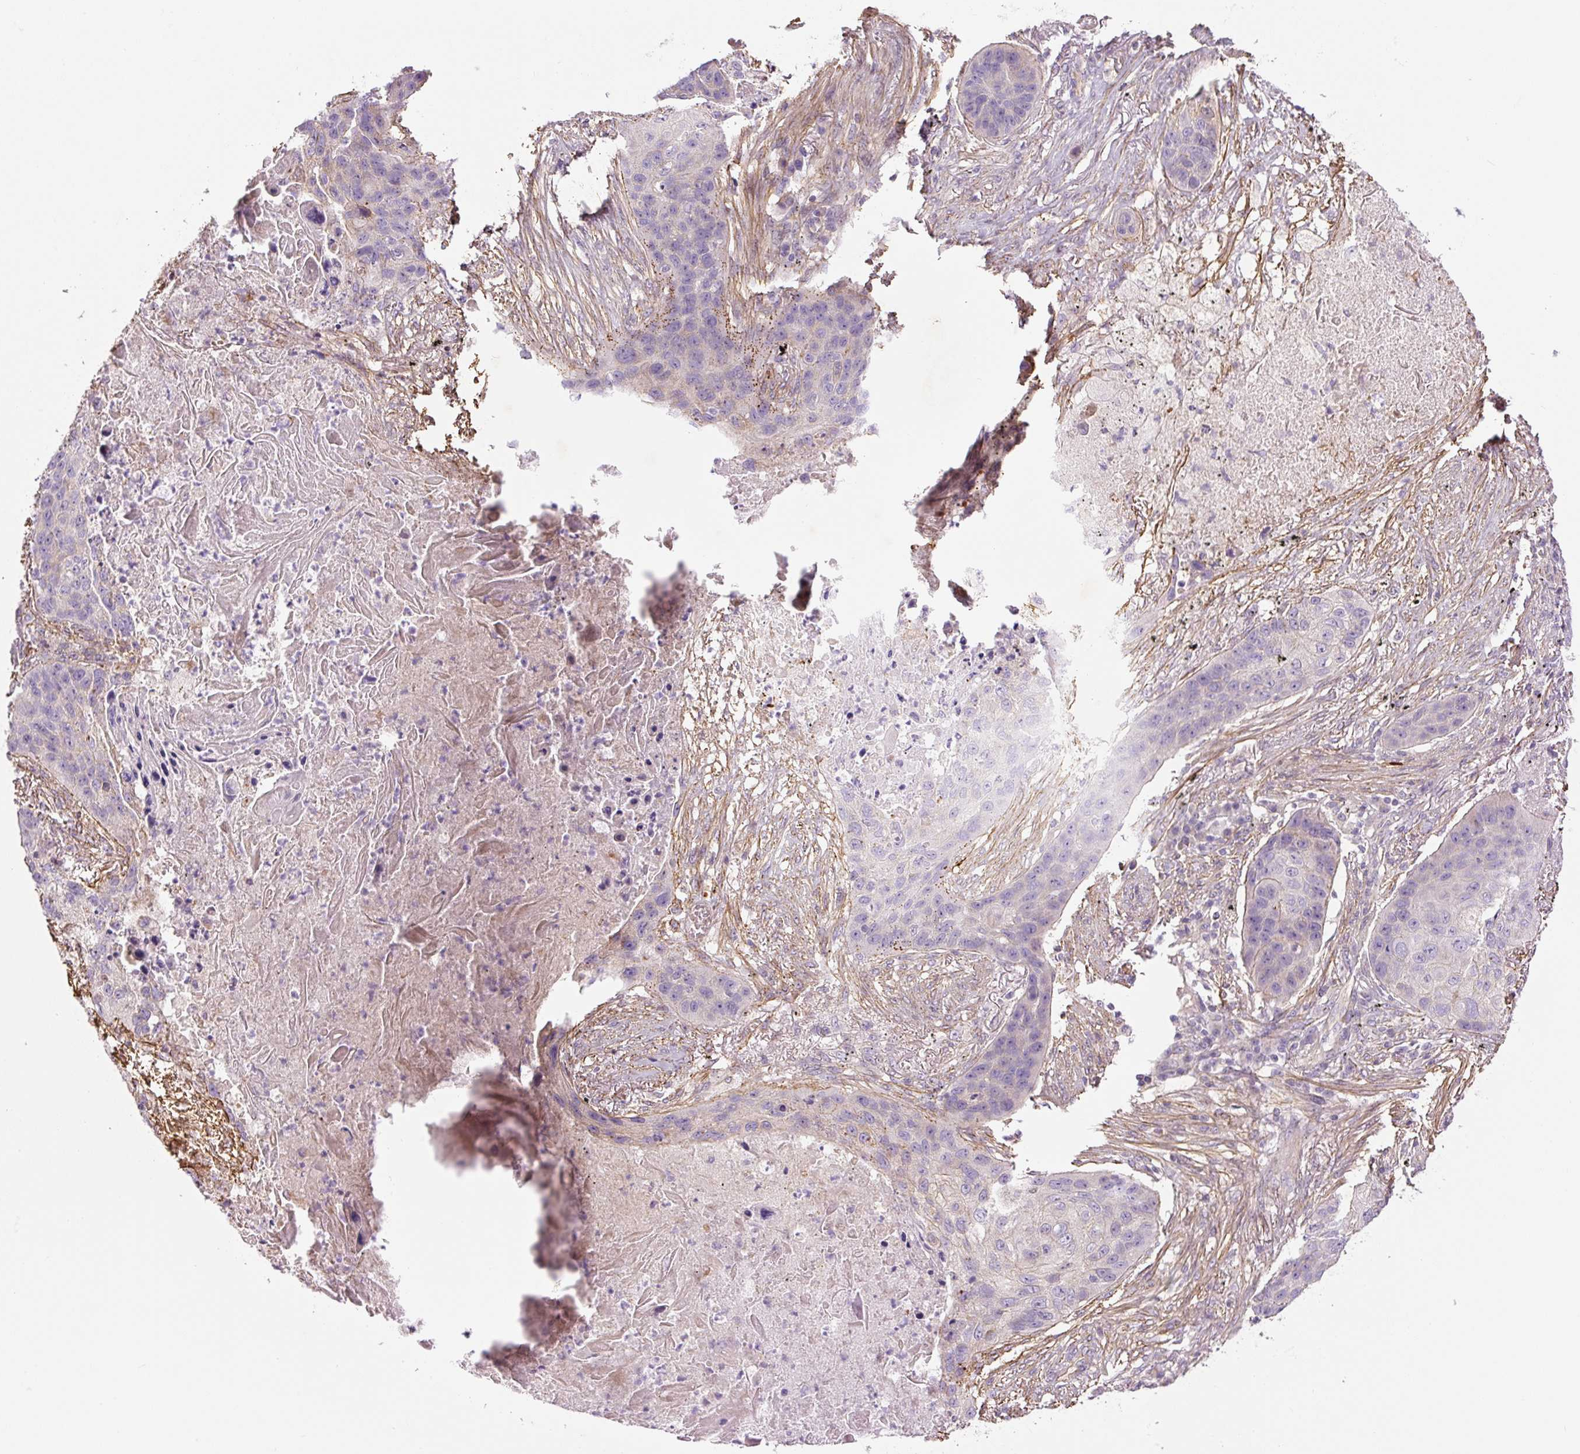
{"staining": {"intensity": "negative", "quantity": "none", "location": "none"}, "tissue": "lung cancer", "cell_type": "Tumor cells", "image_type": "cancer", "snomed": [{"axis": "morphology", "description": "Squamous cell carcinoma, NOS"}, {"axis": "topography", "description": "Lung"}], "caption": "High power microscopy image of an immunohistochemistry photomicrograph of lung cancer (squamous cell carcinoma), revealing no significant staining in tumor cells.", "gene": "CCNI2", "patient": {"sex": "female", "age": 63}}